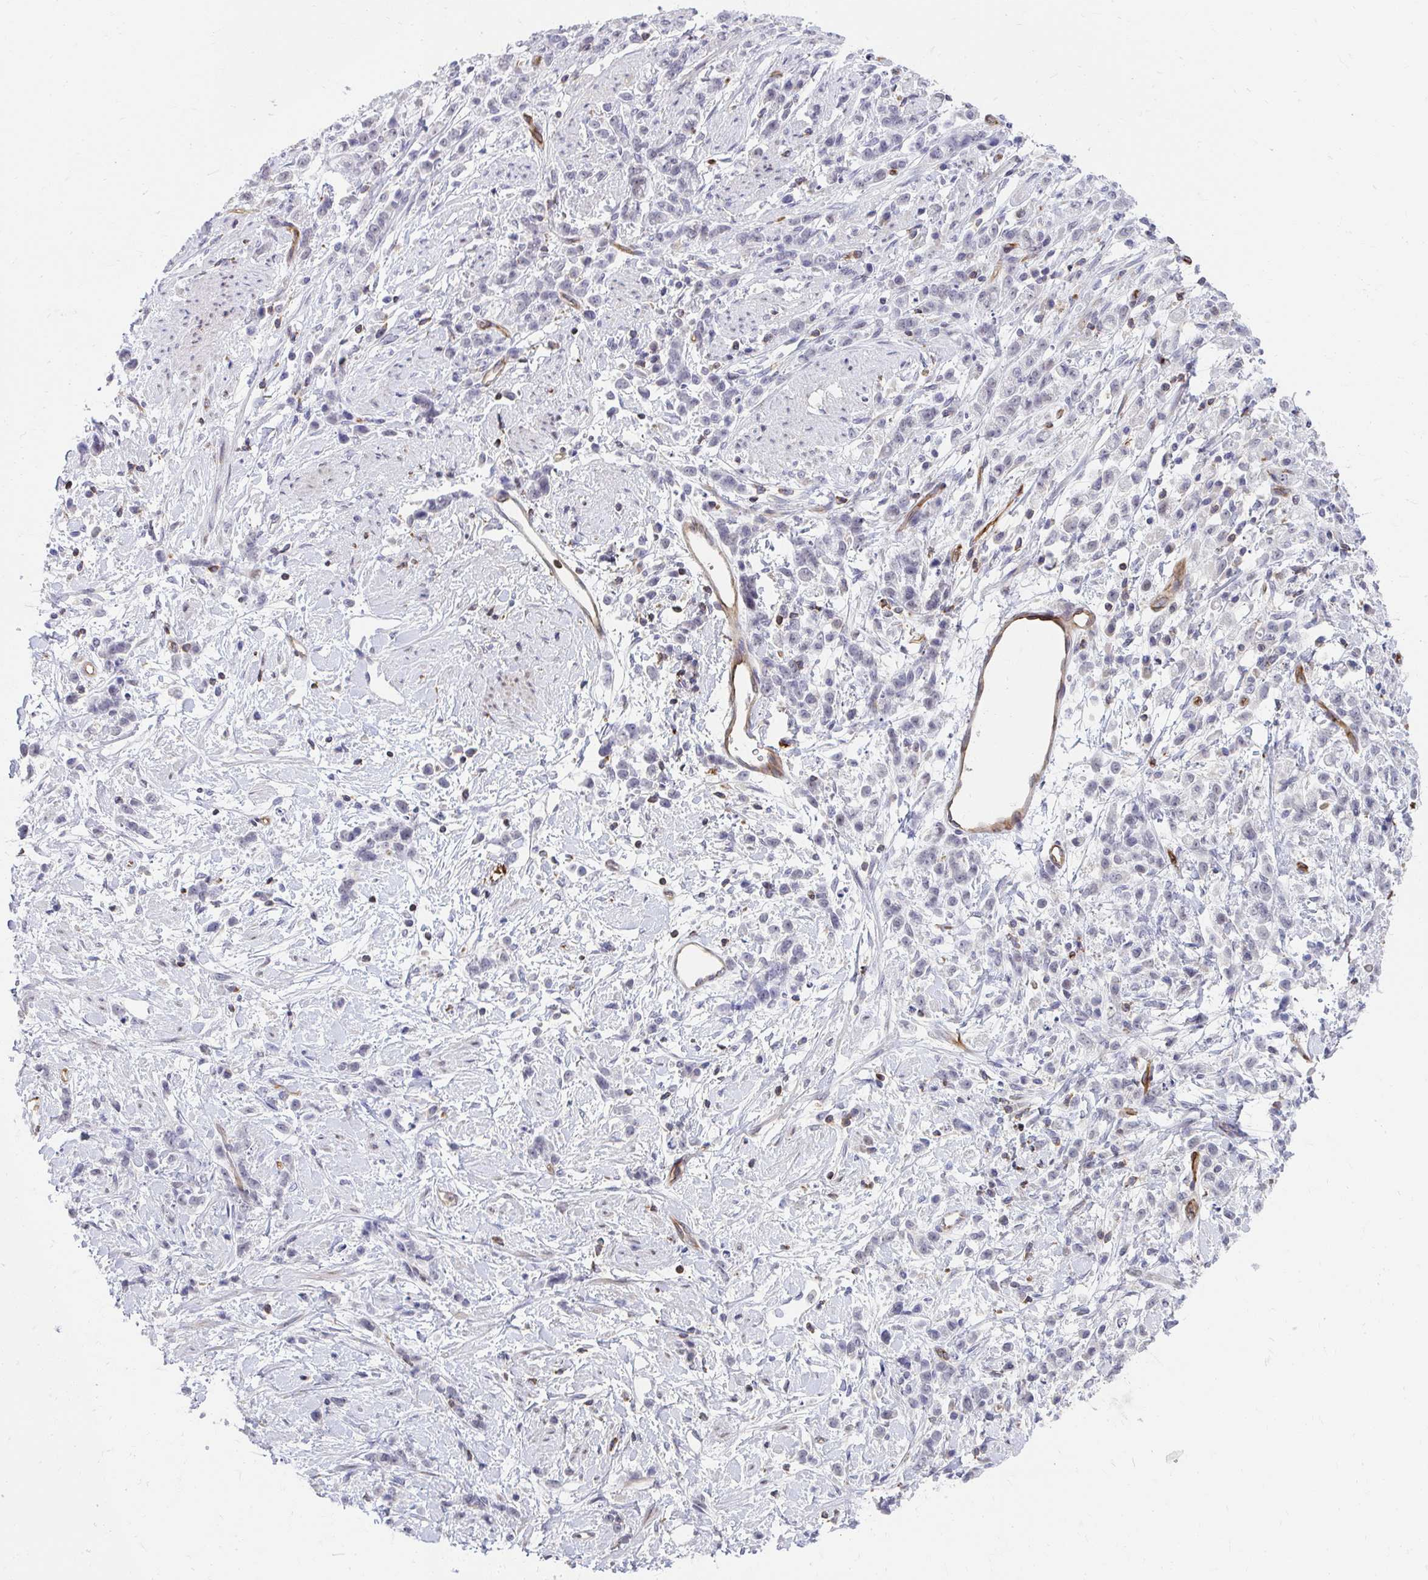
{"staining": {"intensity": "negative", "quantity": "none", "location": "none"}, "tissue": "stomach cancer", "cell_type": "Tumor cells", "image_type": "cancer", "snomed": [{"axis": "morphology", "description": "Adenocarcinoma, NOS"}, {"axis": "topography", "description": "Stomach"}], "caption": "IHC histopathology image of neoplastic tissue: stomach cancer (adenocarcinoma) stained with DAB (3,3'-diaminobenzidine) demonstrates no significant protein expression in tumor cells.", "gene": "FOXN3", "patient": {"sex": "female", "age": 60}}